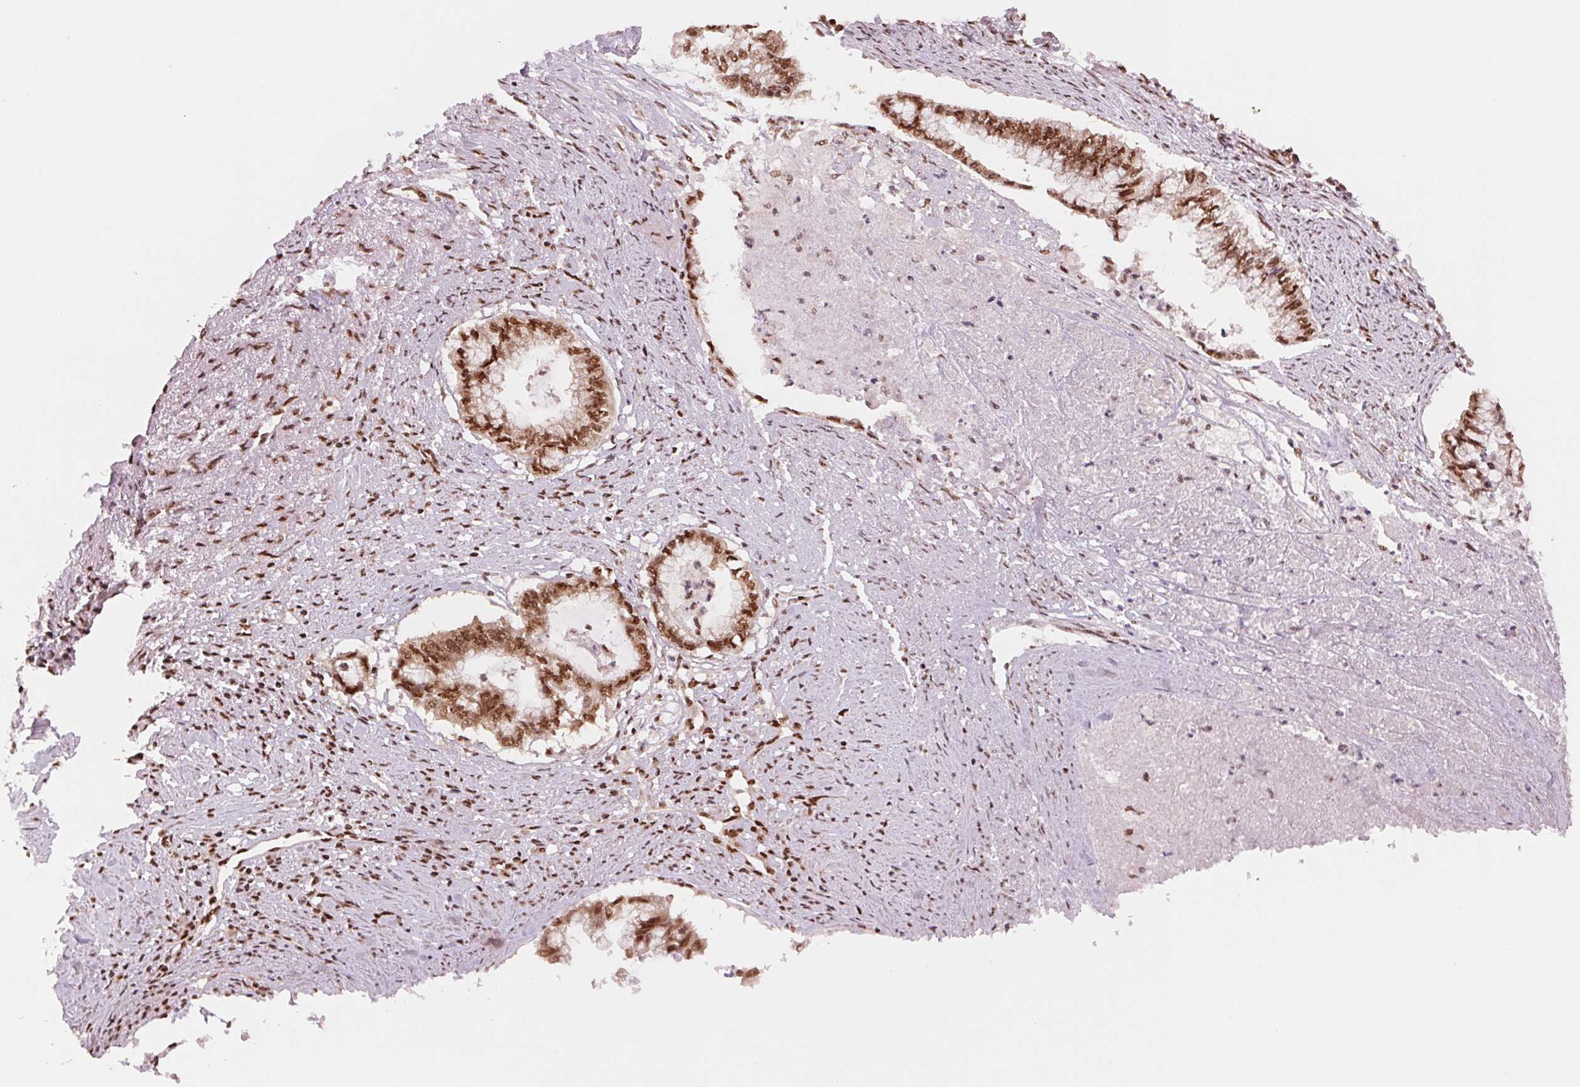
{"staining": {"intensity": "moderate", "quantity": ">75%", "location": "nuclear"}, "tissue": "endometrial cancer", "cell_type": "Tumor cells", "image_type": "cancer", "snomed": [{"axis": "morphology", "description": "Adenocarcinoma, NOS"}, {"axis": "topography", "description": "Endometrium"}], "caption": "IHC staining of endometrial adenocarcinoma, which shows medium levels of moderate nuclear positivity in approximately >75% of tumor cells indicating moderate nuclear protein staining. The staining was performed using DAB (3,3'-diaminobenzidine) (brown) for protein detection and nuclei were counterstained in hematoxylin (blue).", "gene": "TTLL9", "patient": {"sex": "female", "age": 79}}